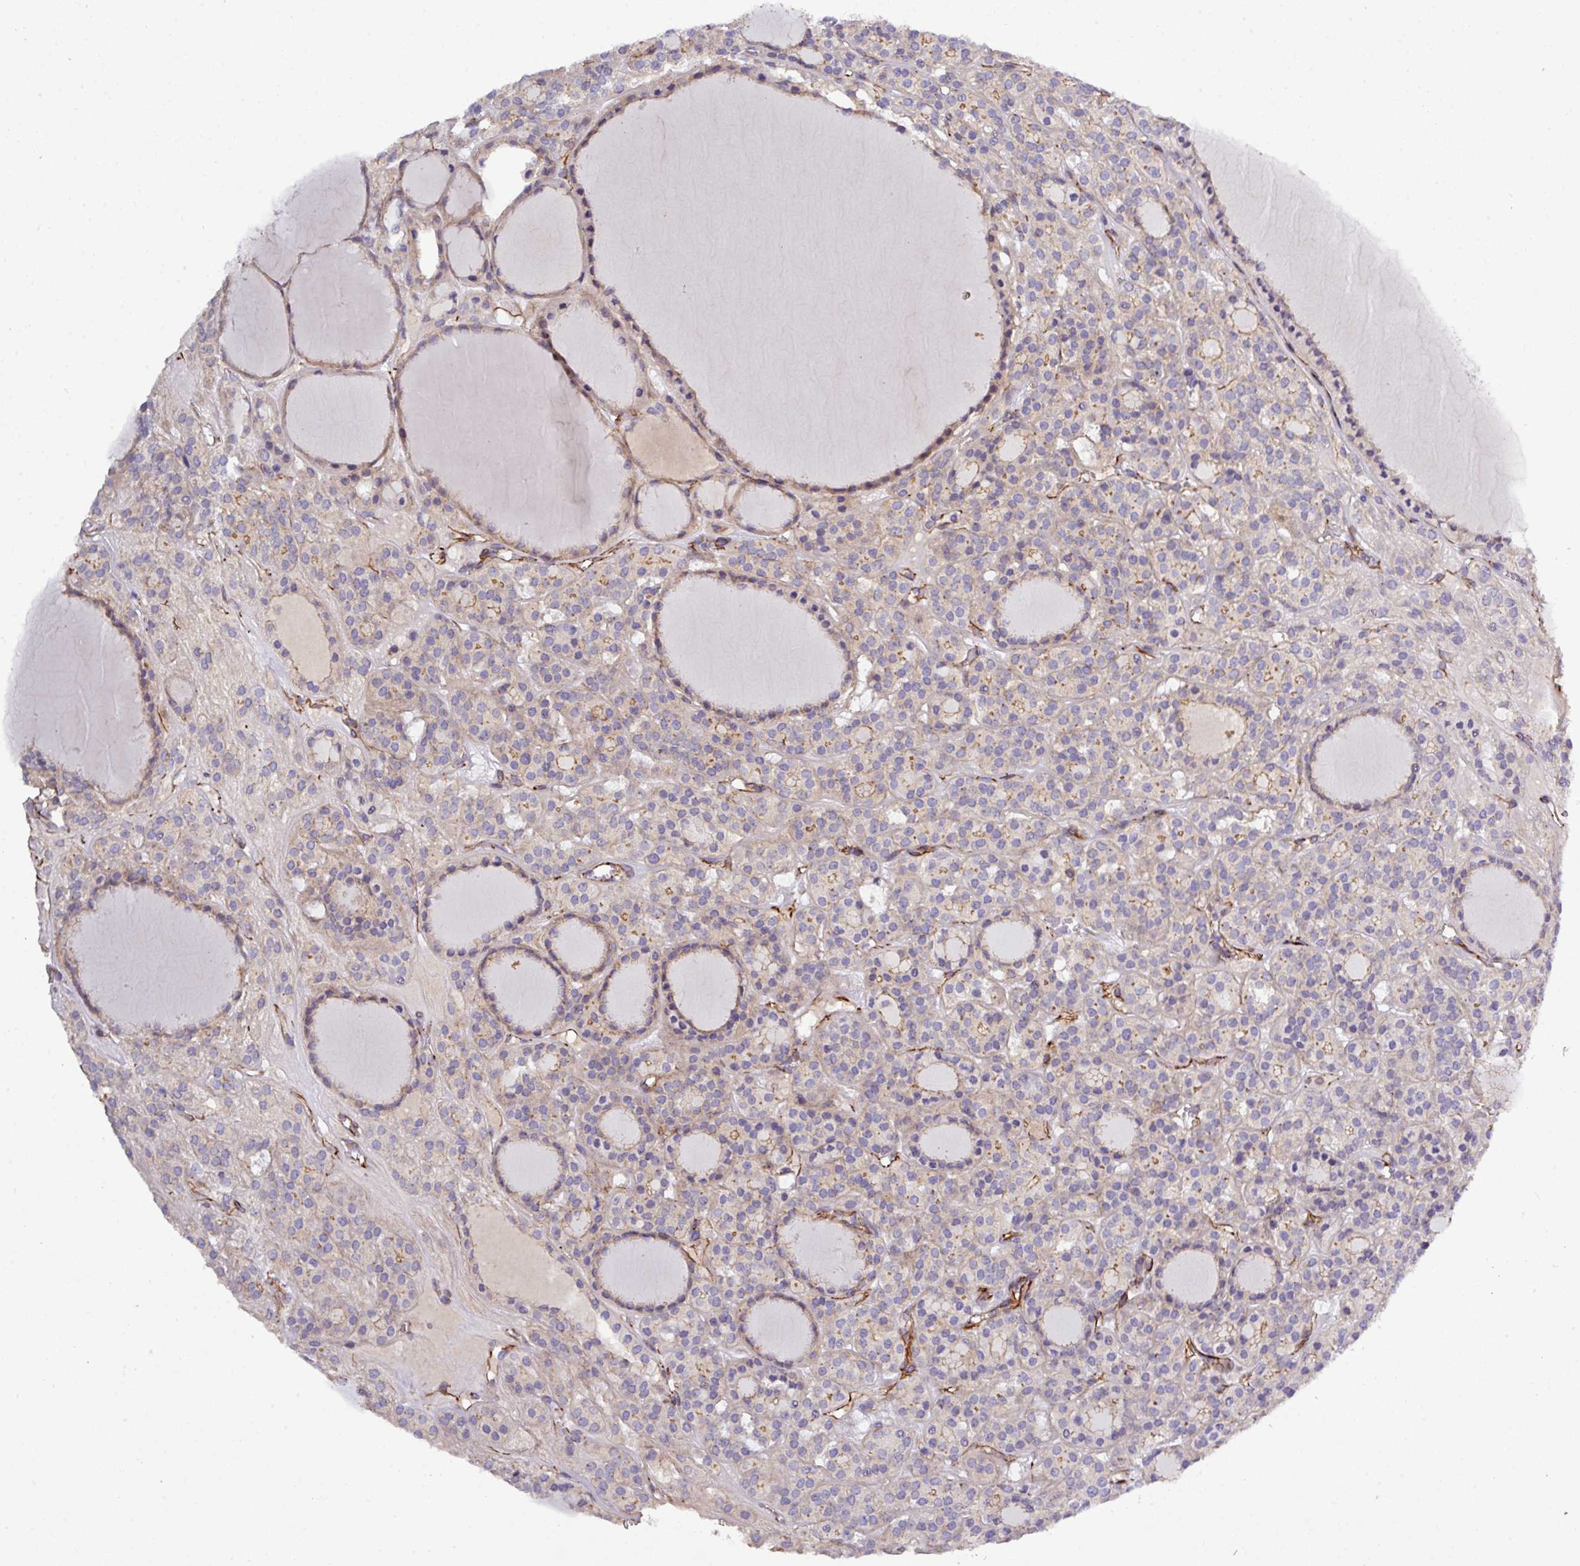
{"staining": {"intensity": "moderate", "quantity": "<25%", "location": "cytoplasmic/membranous"}, "tissue": "thyroid cancer", "cell_type": "Tumor cells", "image_type": "cancer", "snomed": [{"axis": "morphology", "description": "Follicular adenoma carcinoma, NOS"}, {"axis": "topography", "description": "Thyroid gland"}], "caption": "IHC image of human thyroid cancer (follicular adenoma carcinoma) stained for a protein (brown), which demonstrates low levels of moderate cytoplasmic/membranous positivity in approximately <25% of tumor cells.", "gene": "PARD6A", "patient": {"sex": "female", "age": 63}}